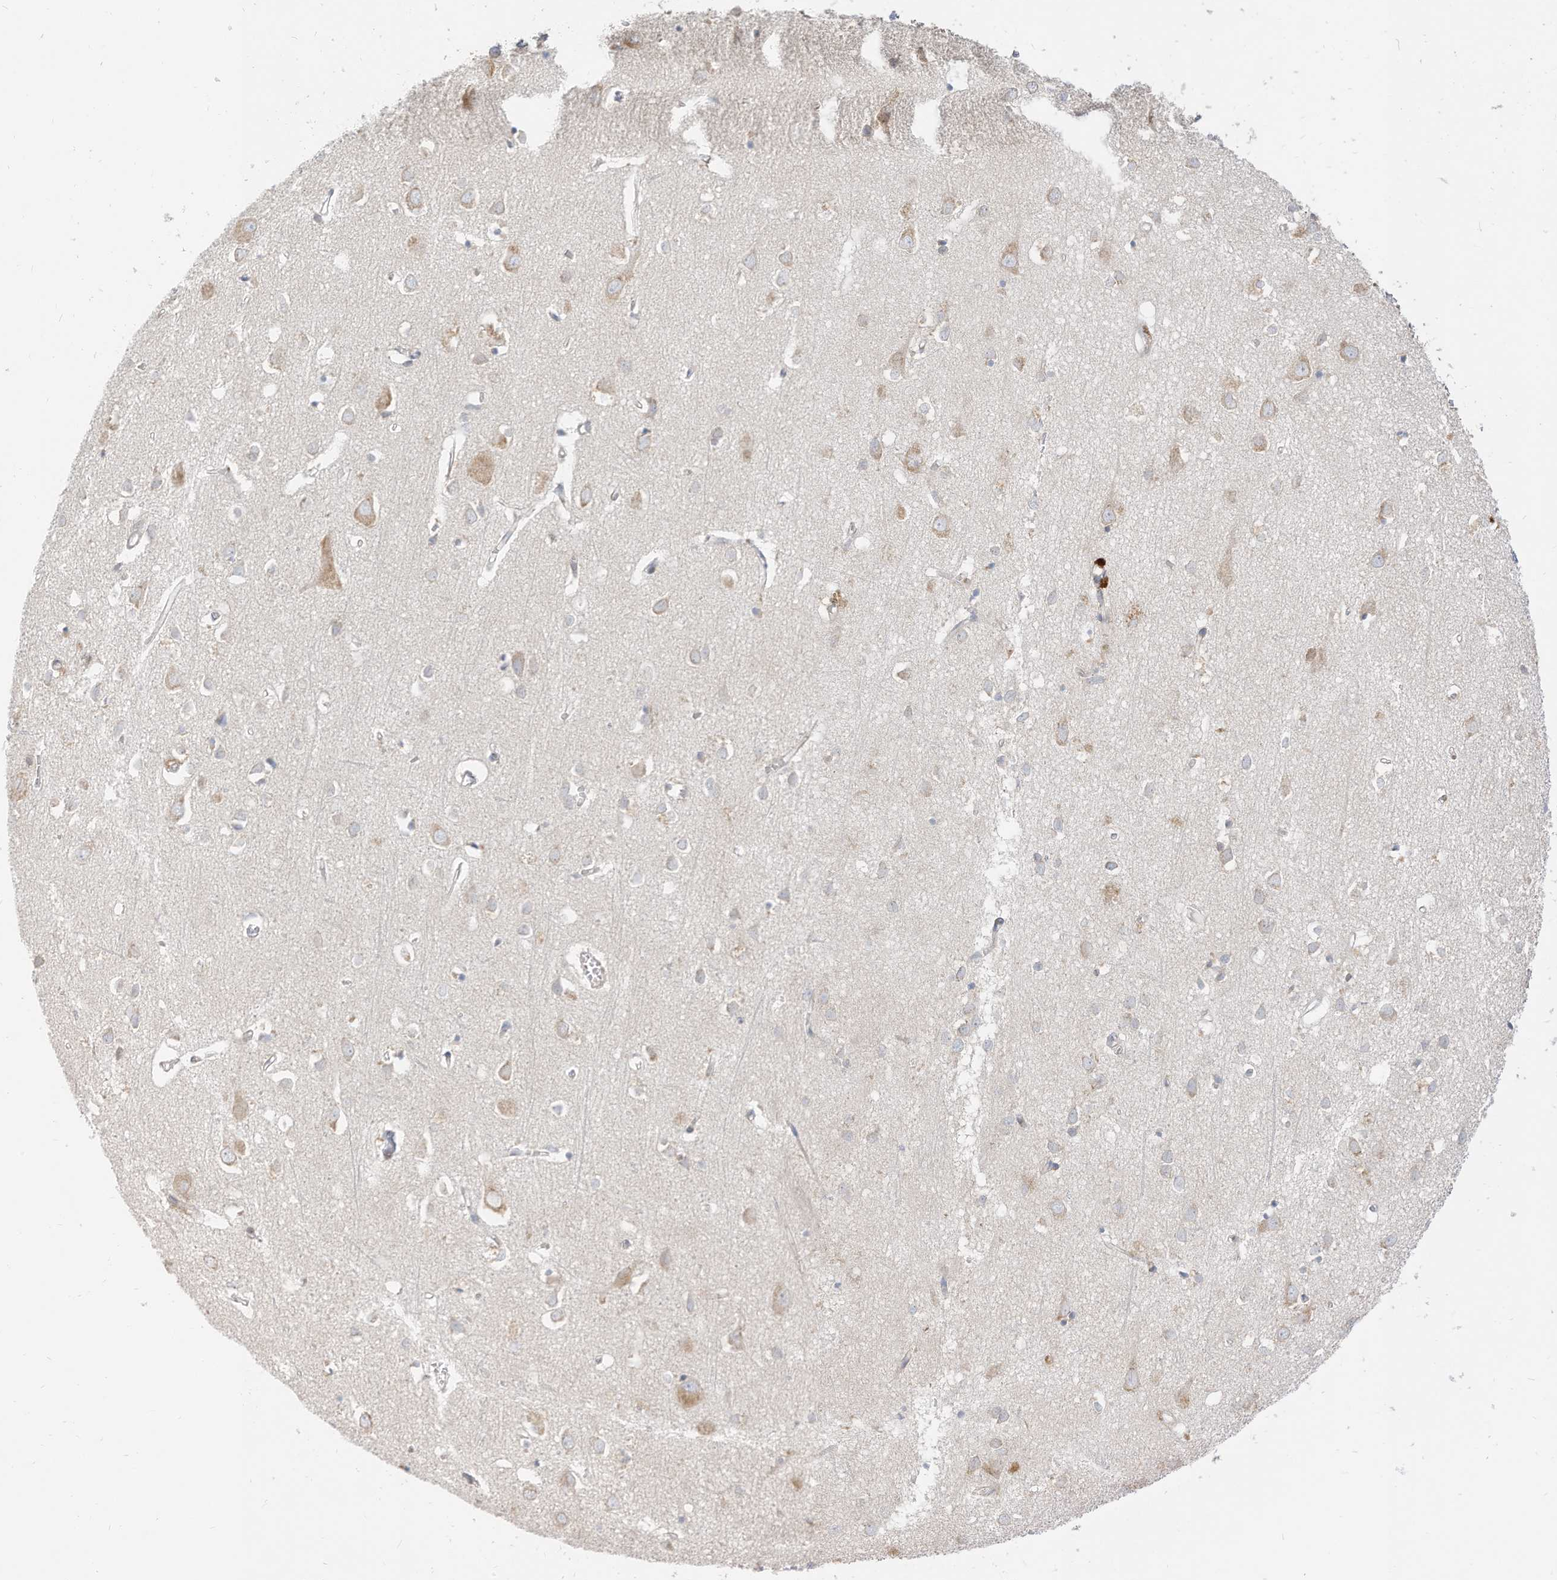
{"staining": {"intensity": "negative", "quantity": "none", "location": "none"}, "tissue": "cerebral cortex", "cell_type": "Endothelial cells", "image_type": "normal", "snomed": [{"axis": "morphology", "description": "Normal tissue, NOS"}, {"axis": "topography", "description": "Cerebral cortex"}], "caption": "This is an immunohistochemistry micrograph of unremarkable cerebral cortex. There is no expression in endothelial cells.", "gene": "STT3A", "patient": {"sex": "female", "age": 64}}